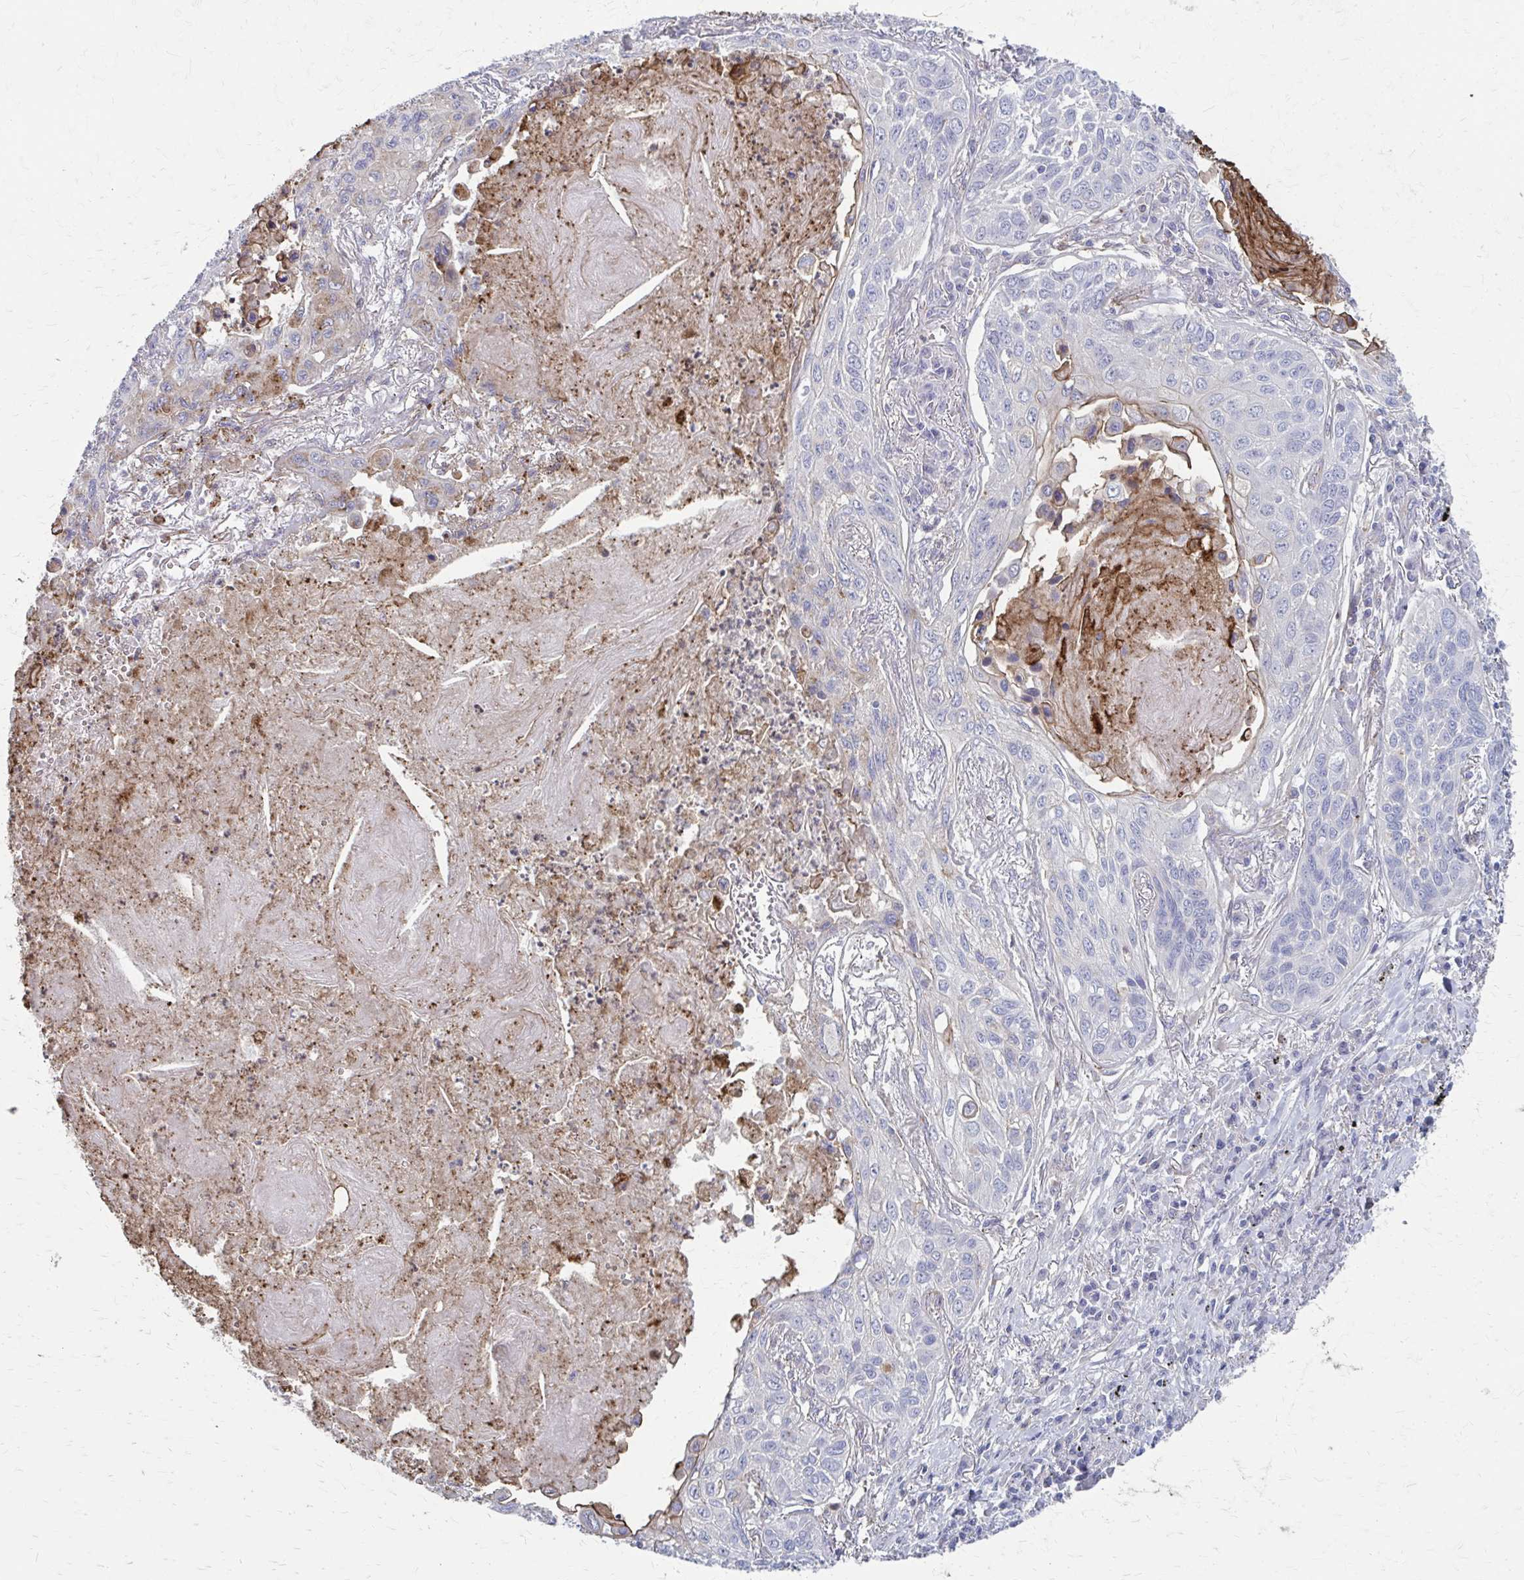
{"staining": {"intensity": "negative", "quantity": "none", "location": "none"}, "tissue": "lung cancer", "cell_type": "Tumor cells", "image_type": "cancer", "snomed": [{"axis": "morphology", "description": "Squamous cell carcinoma, NOS"}, {"axis": "topography", "description": "Lung"}], "caption": "DAB (3,3'-diaminobenzidine) immunohistochemical staining of squamous cell carcinoma (lung) displays no significant staining in tumor cells.", "gene": "MMP14", "patient": {"sex": "male", "age": 75}}